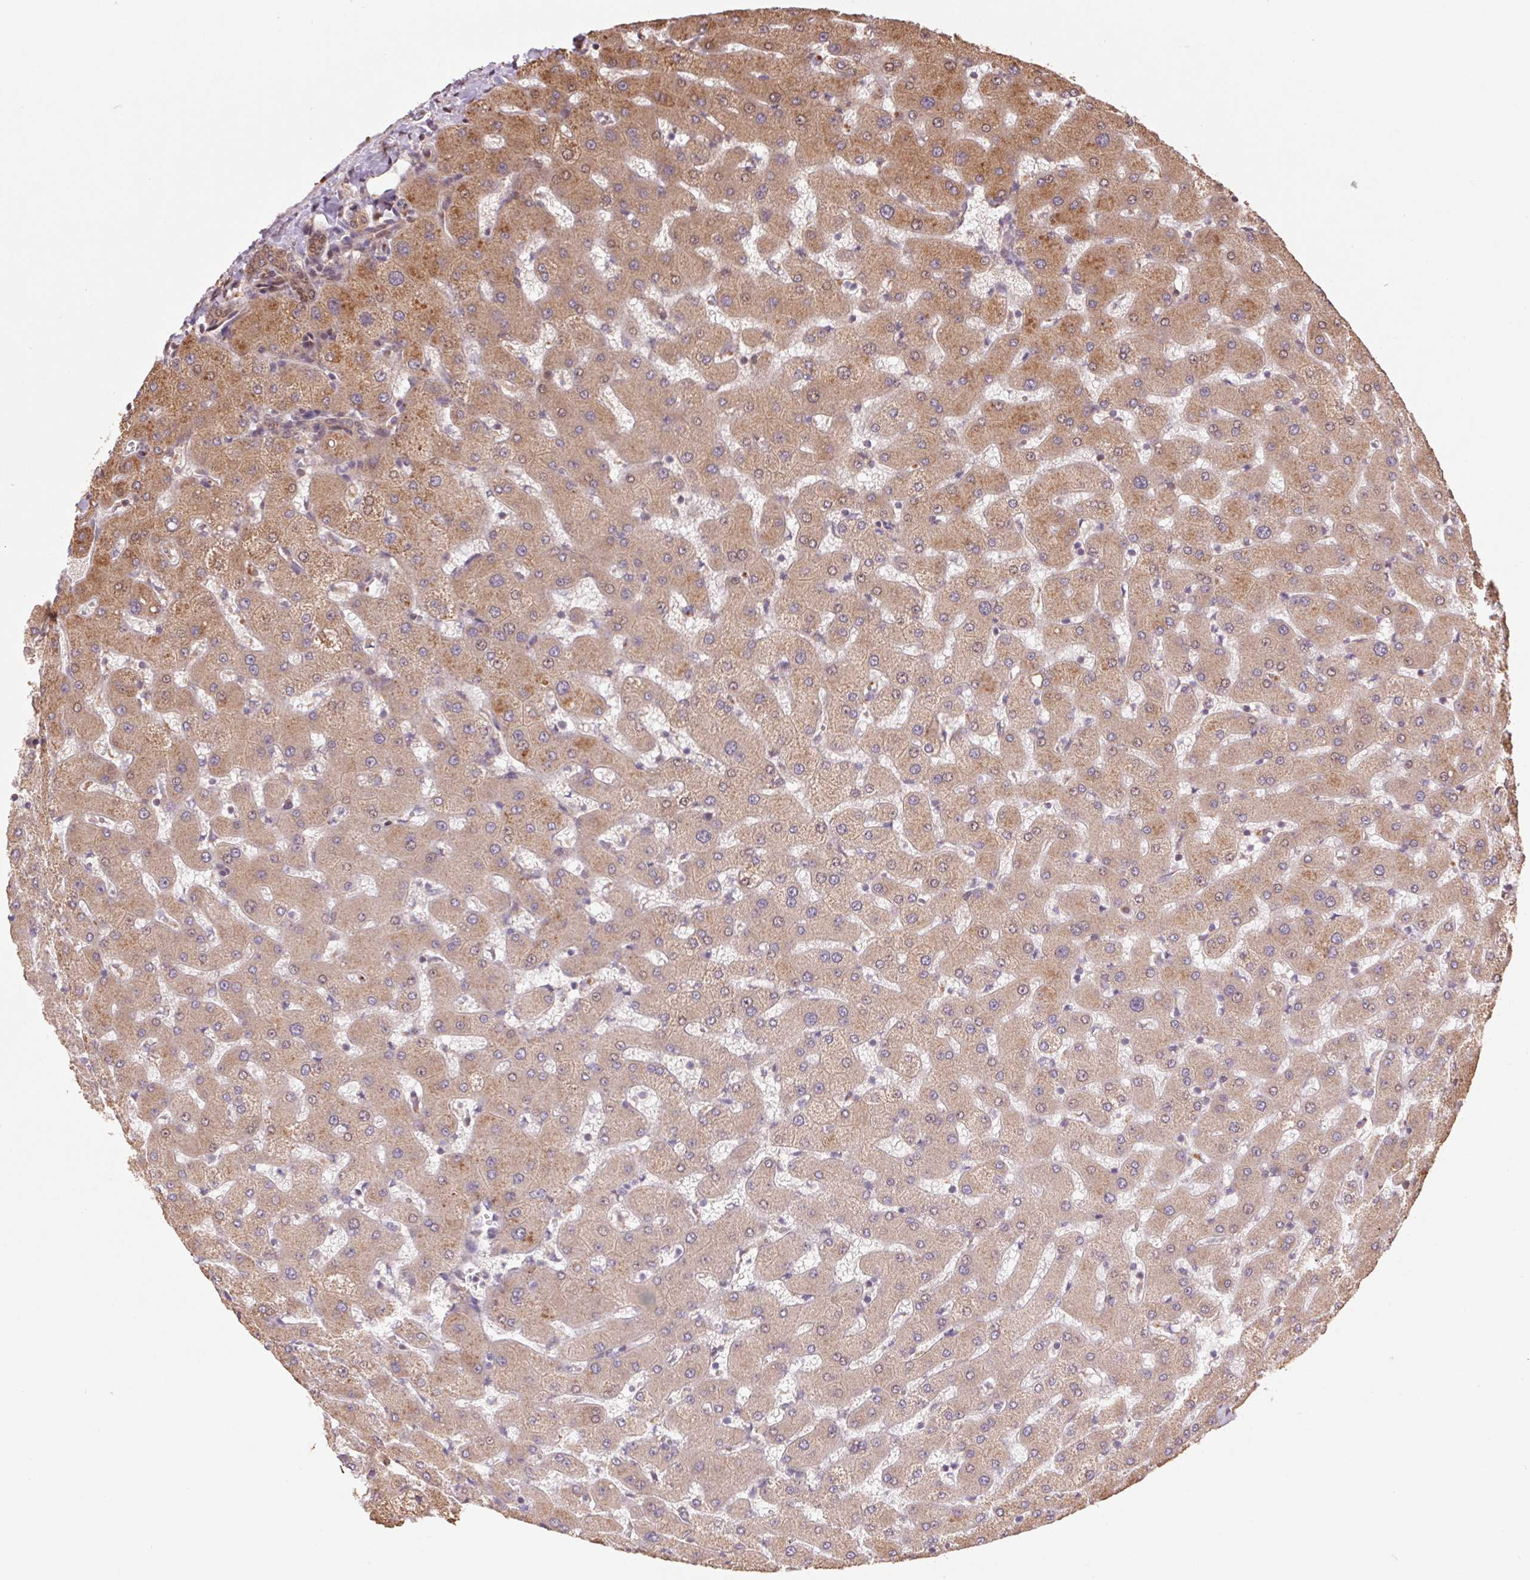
{"staining": {"intensity": "weak", "quantity": ">75%", "location": "cytoplasmic/membranous"}, "tissue": "liver", "cell_type": "Cholangiocytes", "image_type": "normal", "snomed": [{"axis": "morphology", "description": "Normal tissue, NOS"}, {"axis": "topography", "description": "Liver"}], "caption": "Weak cytoplasmic/membranous protein staining is appreciated in about >75% of cholangiocytes in liver.", "gene": "PDHA1", "patient": {"sex": "female", "age": 63}}